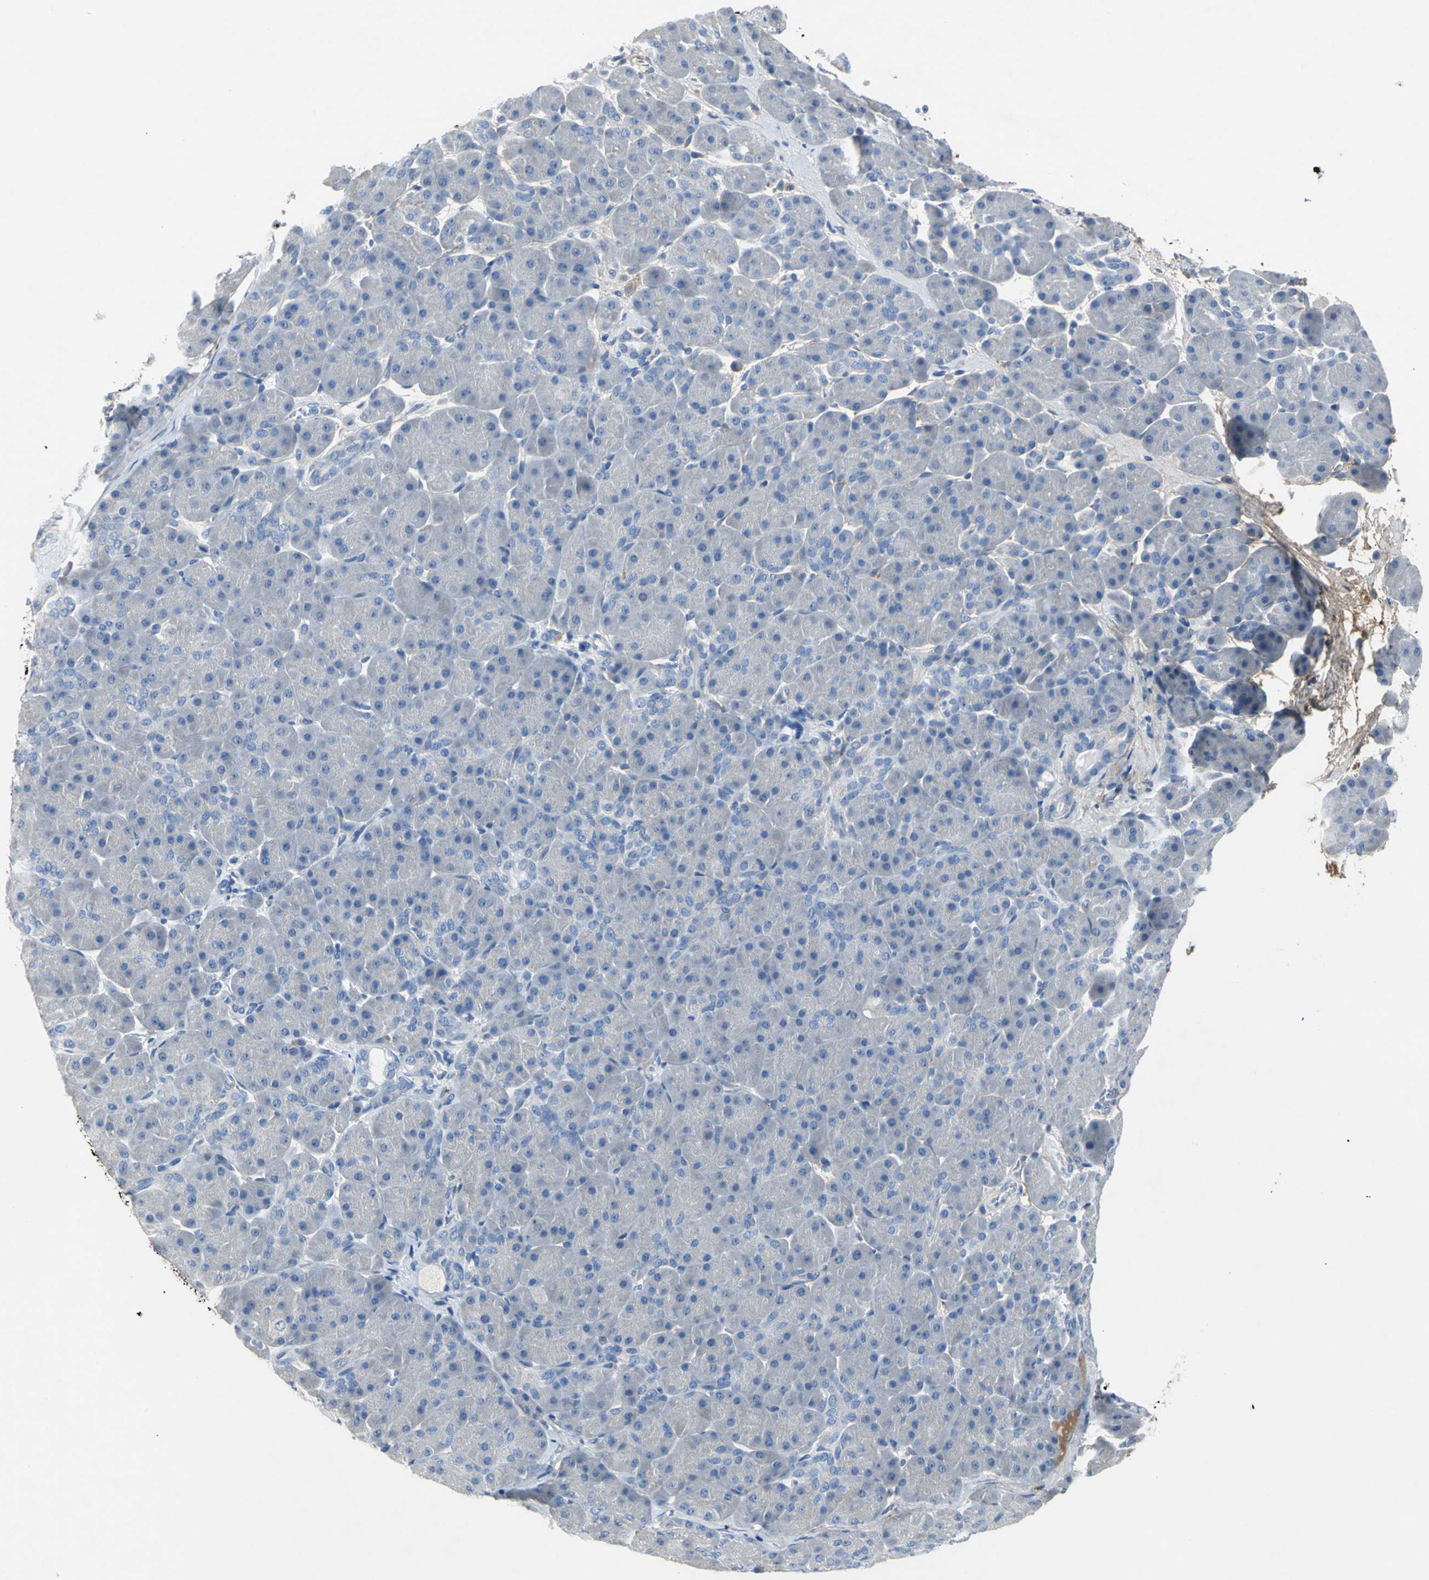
{"staining": {"intensity": "negative", "quantity": "none", "location": "none"}, "tissue": "pancreas", "cell_type": "Exocrine glandular cells", "image_type": "normal", "snomed": [{"axis": "morphology", "description": "Normal tissue, NOS"}, {"axis": "topography", "description": "Pancreas"}], "caption": "Photomicrograph shows no significant protein positivity in exocrine glandular cells of normal pancreas. (DAB IHC with hematoxylin counter stain).", "gene": "EFNB3", "patient": {"sex": "male", "age": 66}}